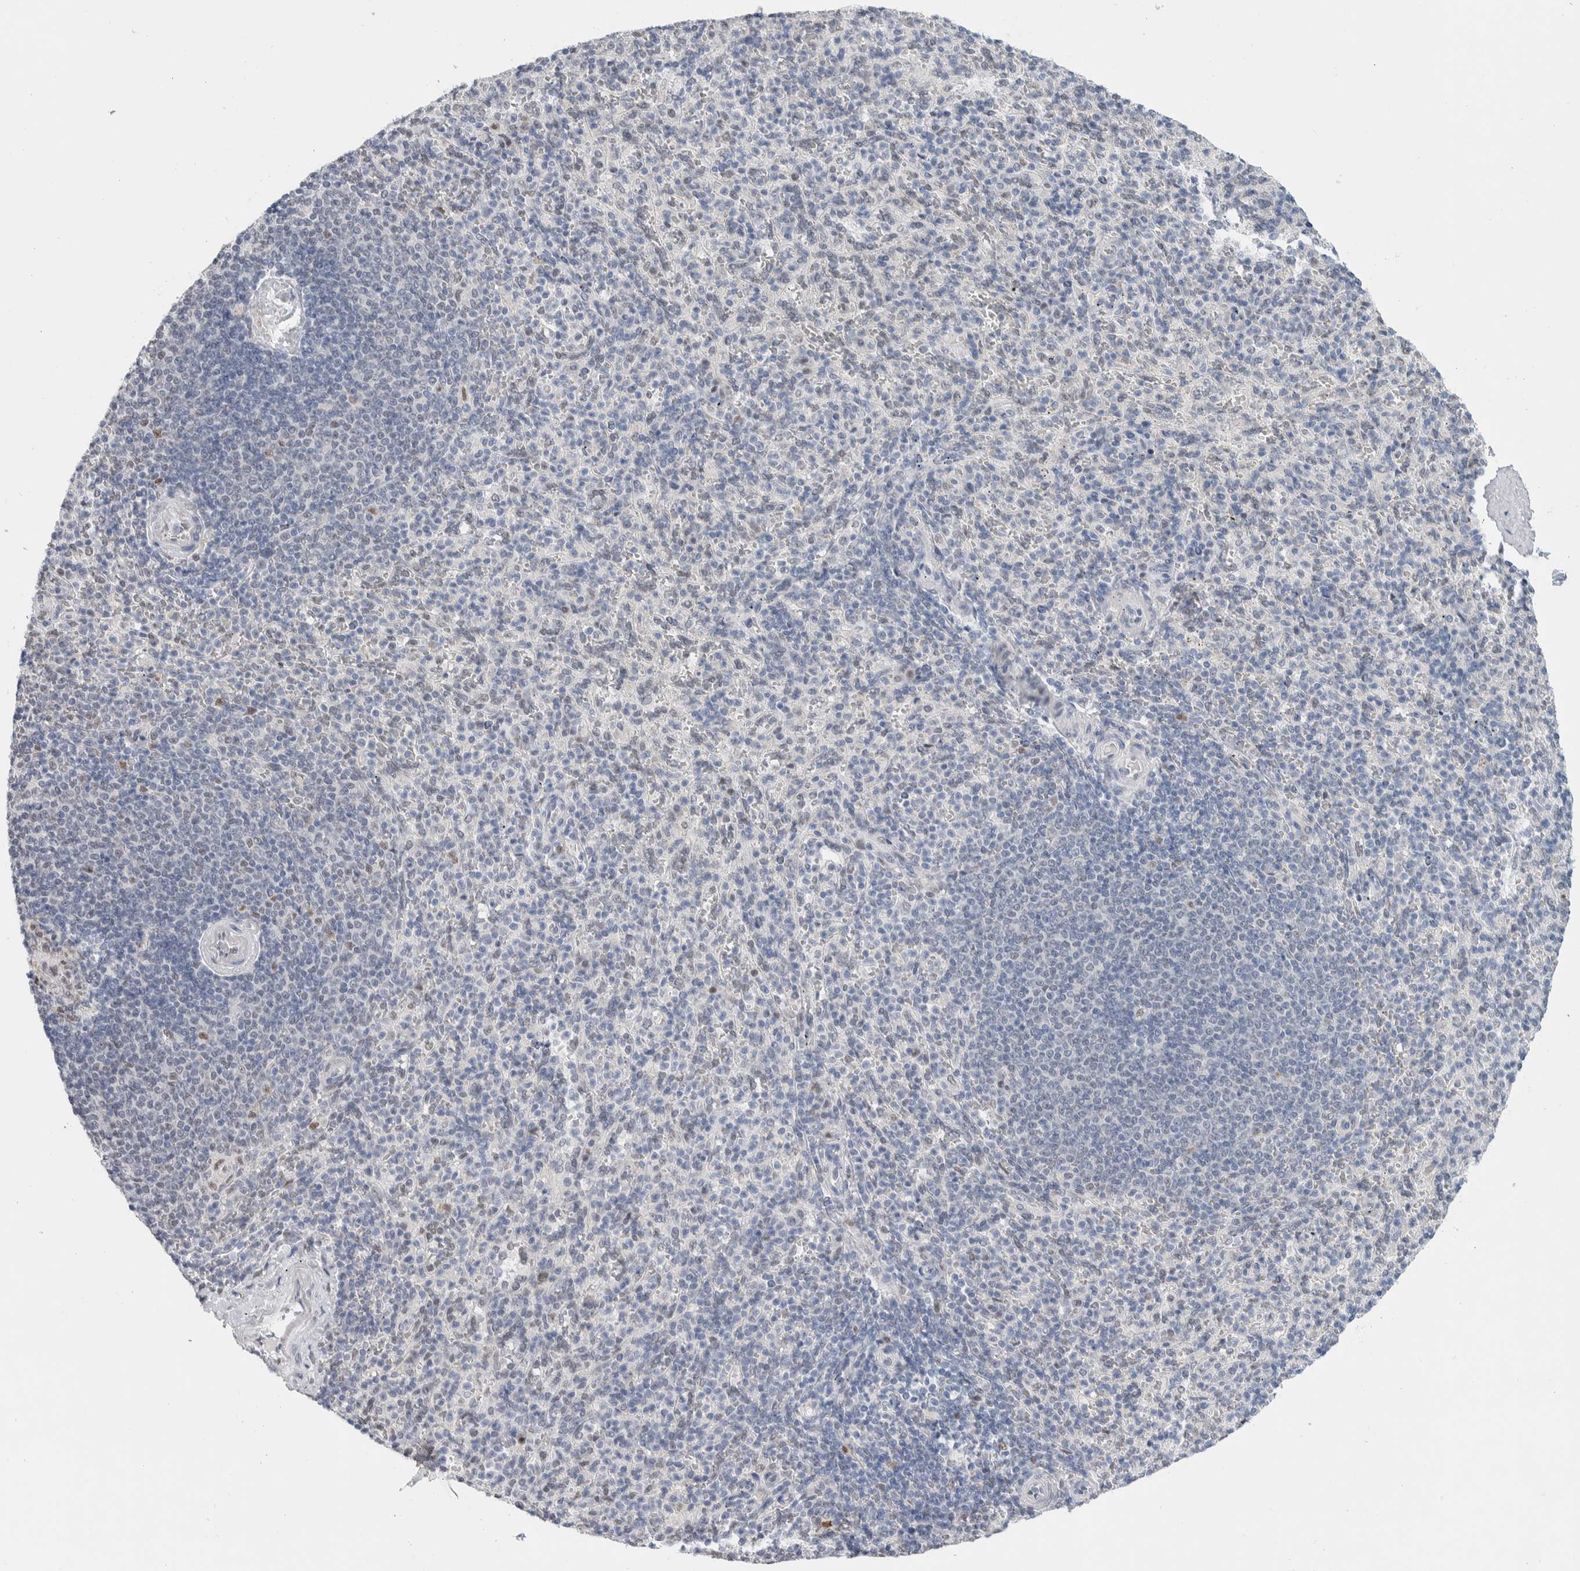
{"staining": {"intensity": "negative", "quantity": "none", "location": "none"}, "tissue": "spleen", "cell_type": "Cells in red pulp", "image_type": "normal", "snomed": [{"axis": "morphology", "description": "Normal tissue, NOS"}, {"axis": "topography", "description": "Spleen"}], "caption": "This photomicrograph is of unremarkable spleen stained with immunohistochemistry (IHC) to label a protein in brown with the nuclei are counter-stained blue. There is no positivity in cells in red pulp.", "gene": "PRMT1", "patient": {"sex": "male", "age": 36}}